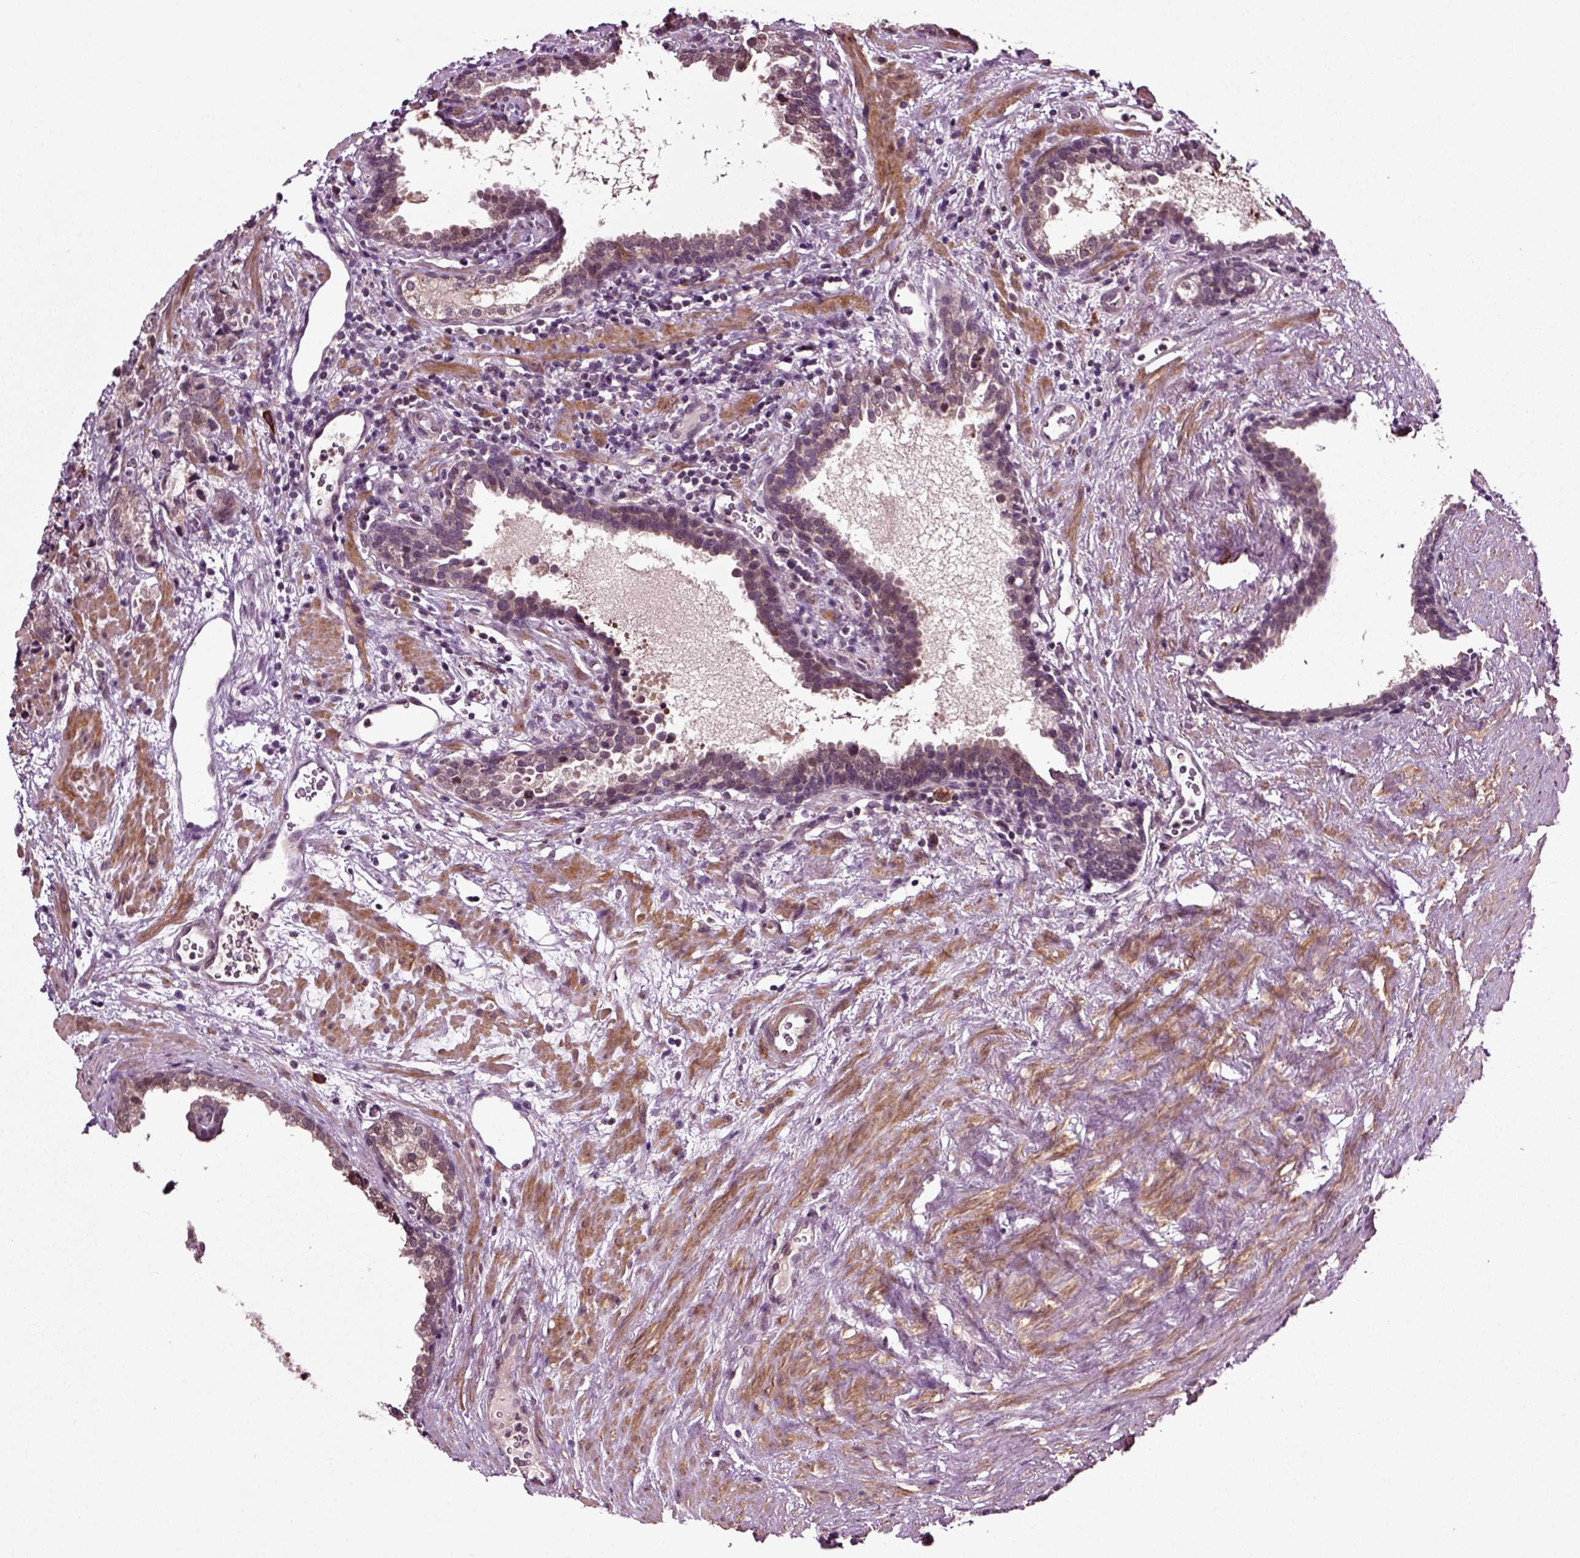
{"staining": {"intensity": "negative", "quantity": "none", "location": "none"}, "tissue": "prostate cancer", "cell_type": "Tumor cells", "image_type": "cancer", "snomed": [{"axis": "morphology", "description": "Adenocarcinoma, NOS"}, {"axis": "topography", "description": "Prostate and seminal vesicle, NOS"}], "caption": "Immunohistochemistry (IHC) of human adenocarcinoma (prostate) exhibits no expression in tumor cells.", "gene": "KNSTRN", "patient": {"sex": "male", "age": 63}}